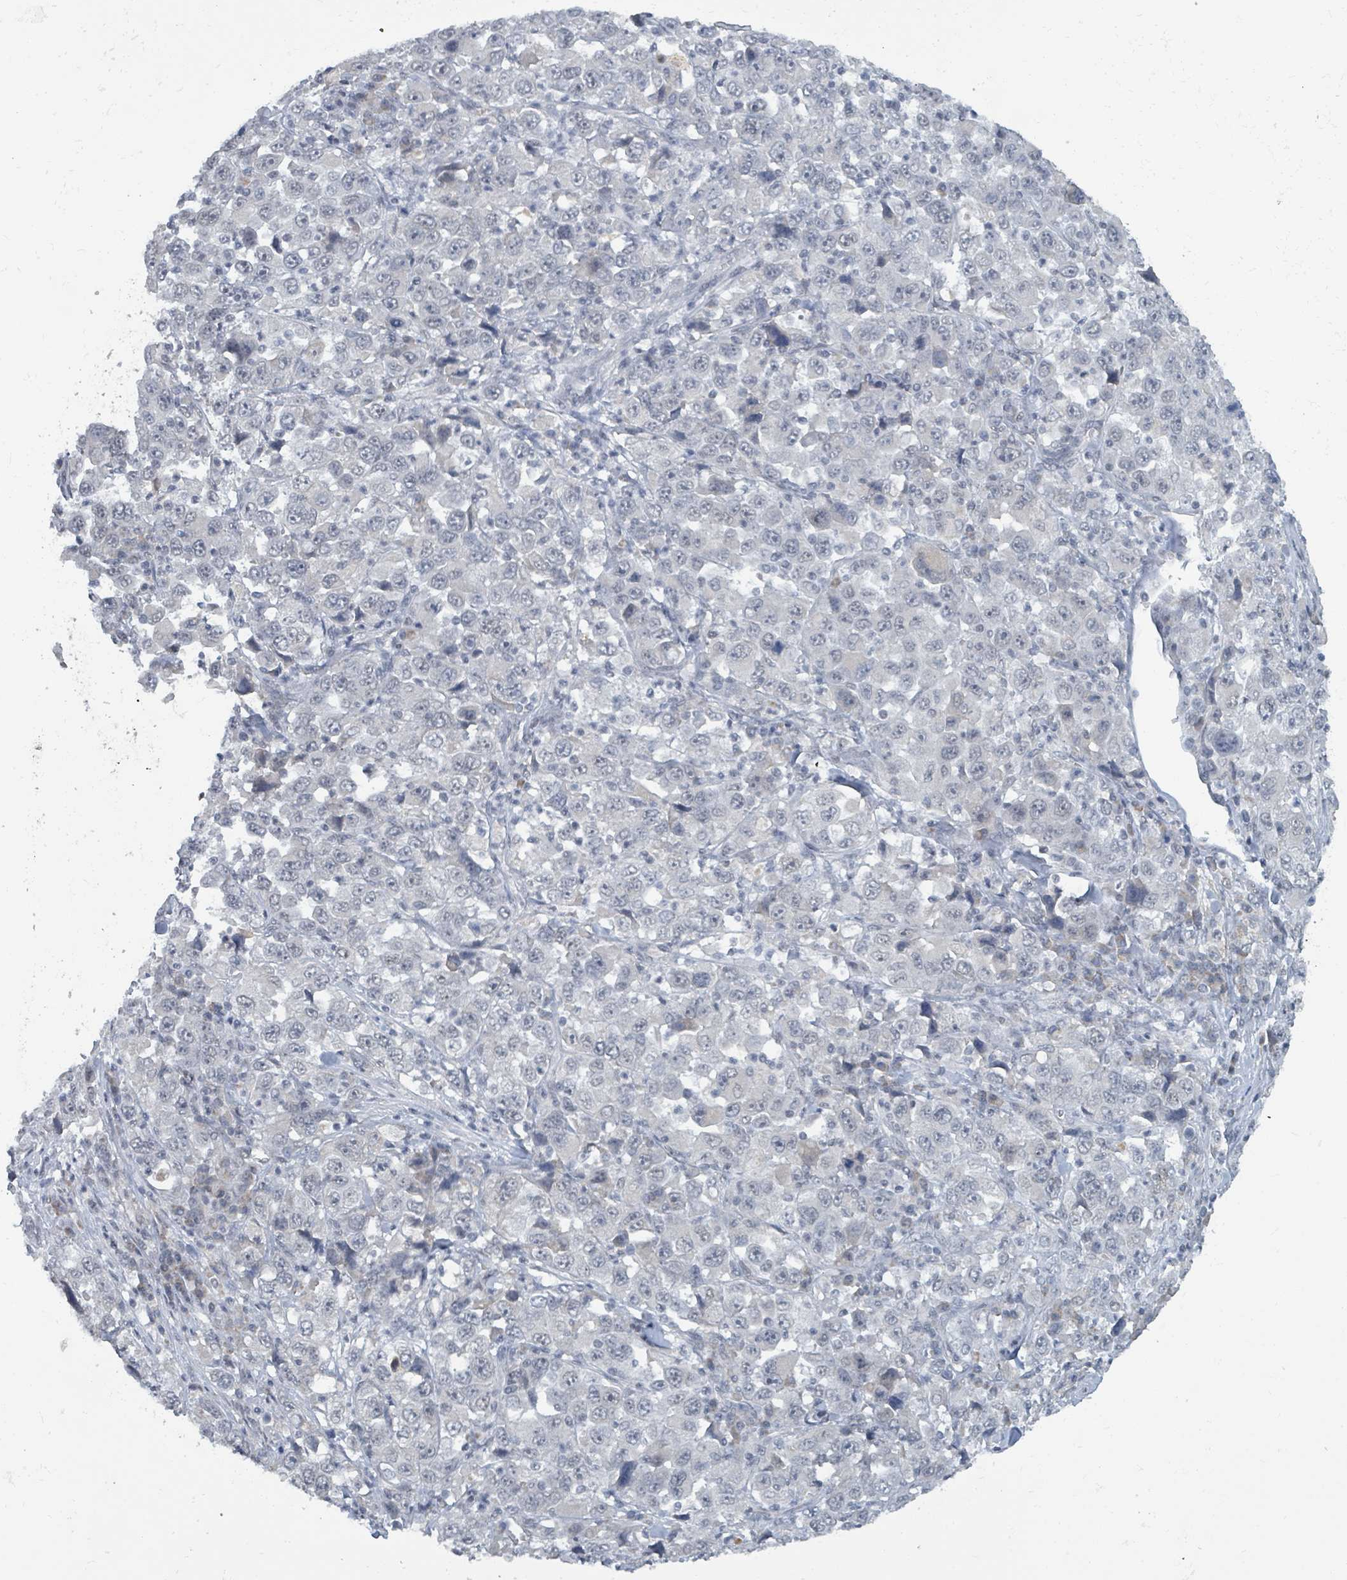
{"staining": {"intensity": "negative", "quantity": "none", "location": "none"}, "tissue": "stomach cancer", "cell_type": "Tumor cells", "image_type": "cancer", "snomed": [{"axis": "morphology", "description": "Normal tissue, NOS"}, {"axis": "morphology", "description": "Adenocarcinoma, NOS"}, {"axis": "topography", "description": "Stomach, upper"}, {"axis": "topography", "description": "Stomach"}], "caption": "A high-resolution photomicrograph shows immunohistochemistry (IHC) staining of stomach cancer, which exhibits no significant staining in tumor cells. Nuclei are stained in blue.", "gene": "BANP", "patient": {"sex": "male", "age": 59}}